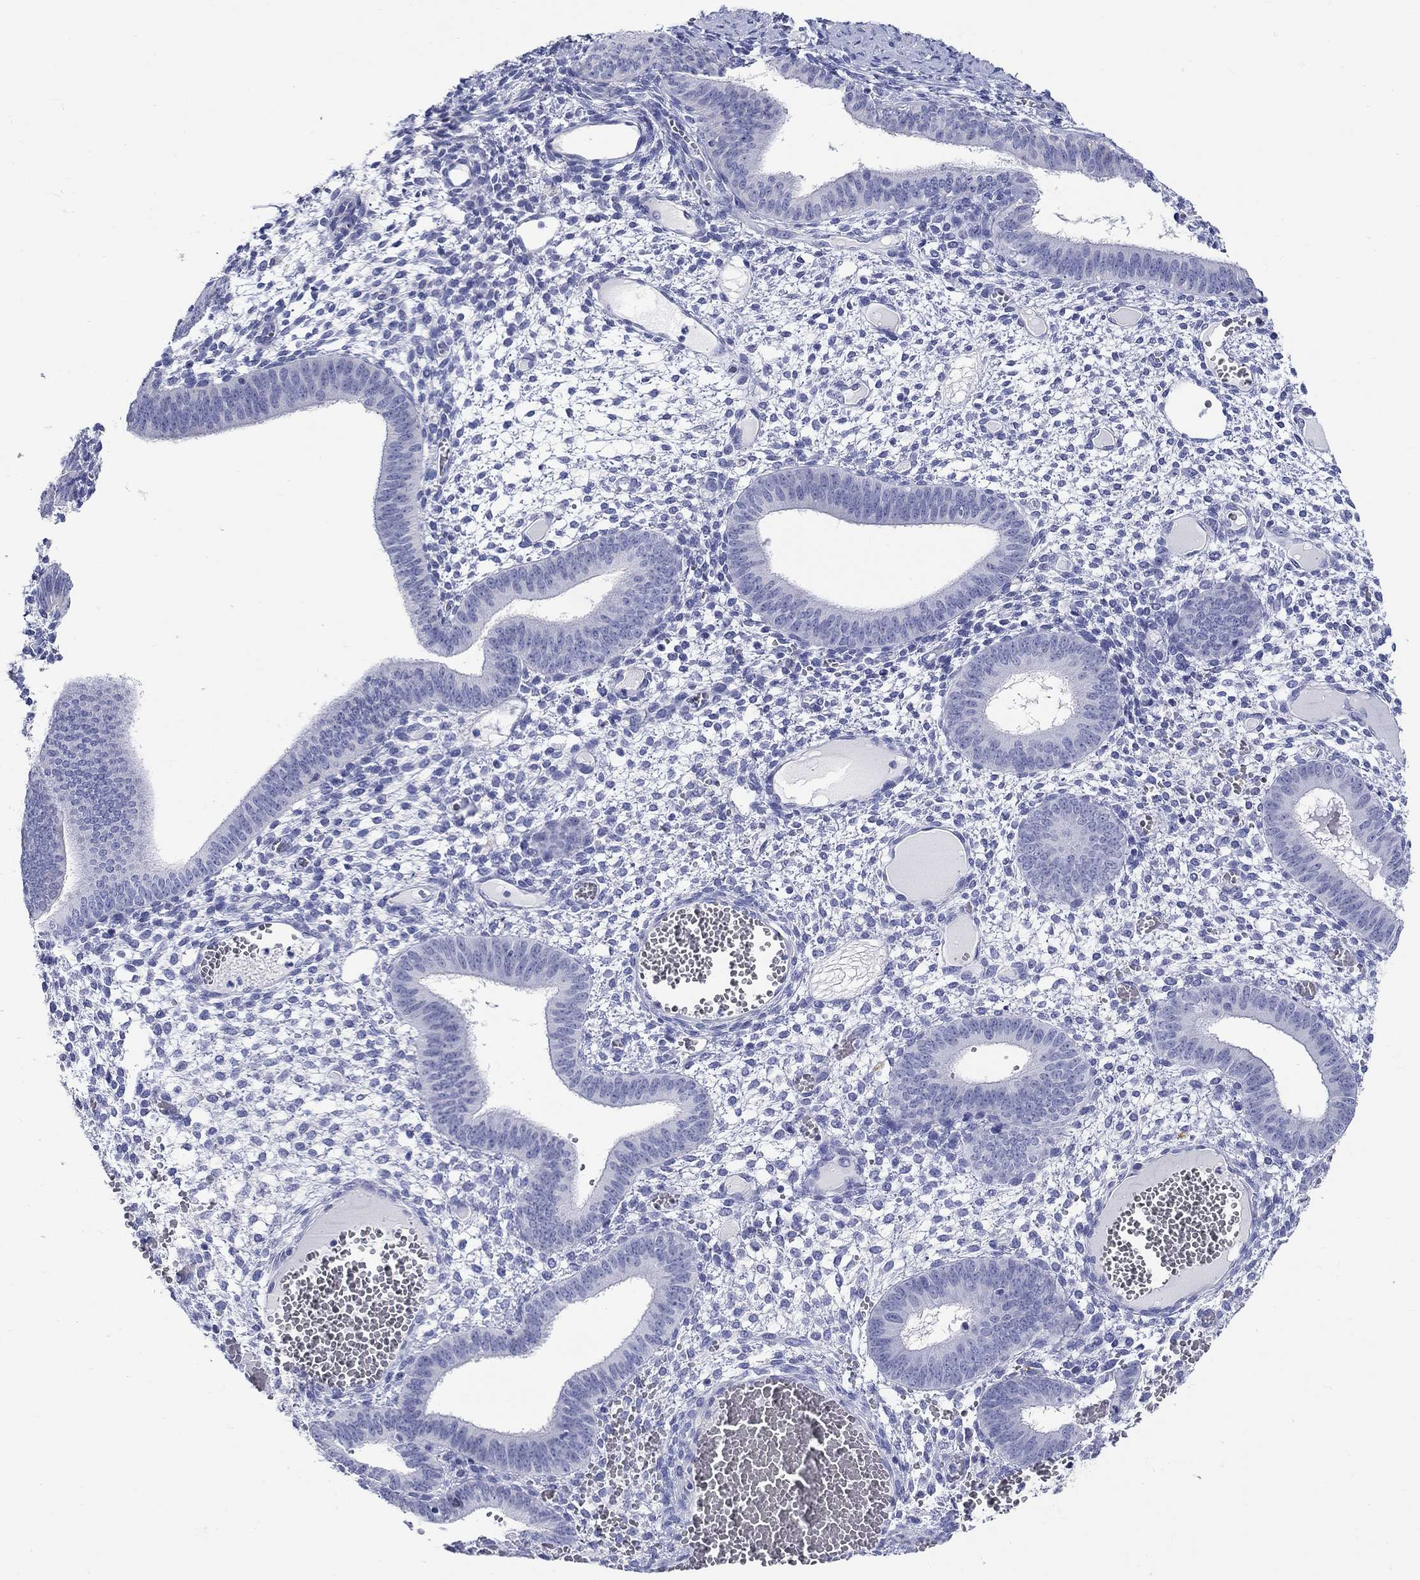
{"staining": {"intensity": "negative", "quantity": "none", "location": "none"}, "tissue": "endometrium", "cell_type": "Cells in endometrial stroma", "image_type": "normal", "snomed": [{"axis": "morphology", "description": "Normal tissue, NOS"}, {"axis": "topography", "description": "Endometrium"}], "caption": "Immunohistochemistry (IHC) photomicrograph of unremarkable endometrium: endometrium stained with DAB exhibits no significant protein expression in cells in endometrial stroma. (Immunohistochemistry, brightfield microscopy, high magnification).", "gene": "CRYGS", "patient": {"sex": "female", "age": 42}}